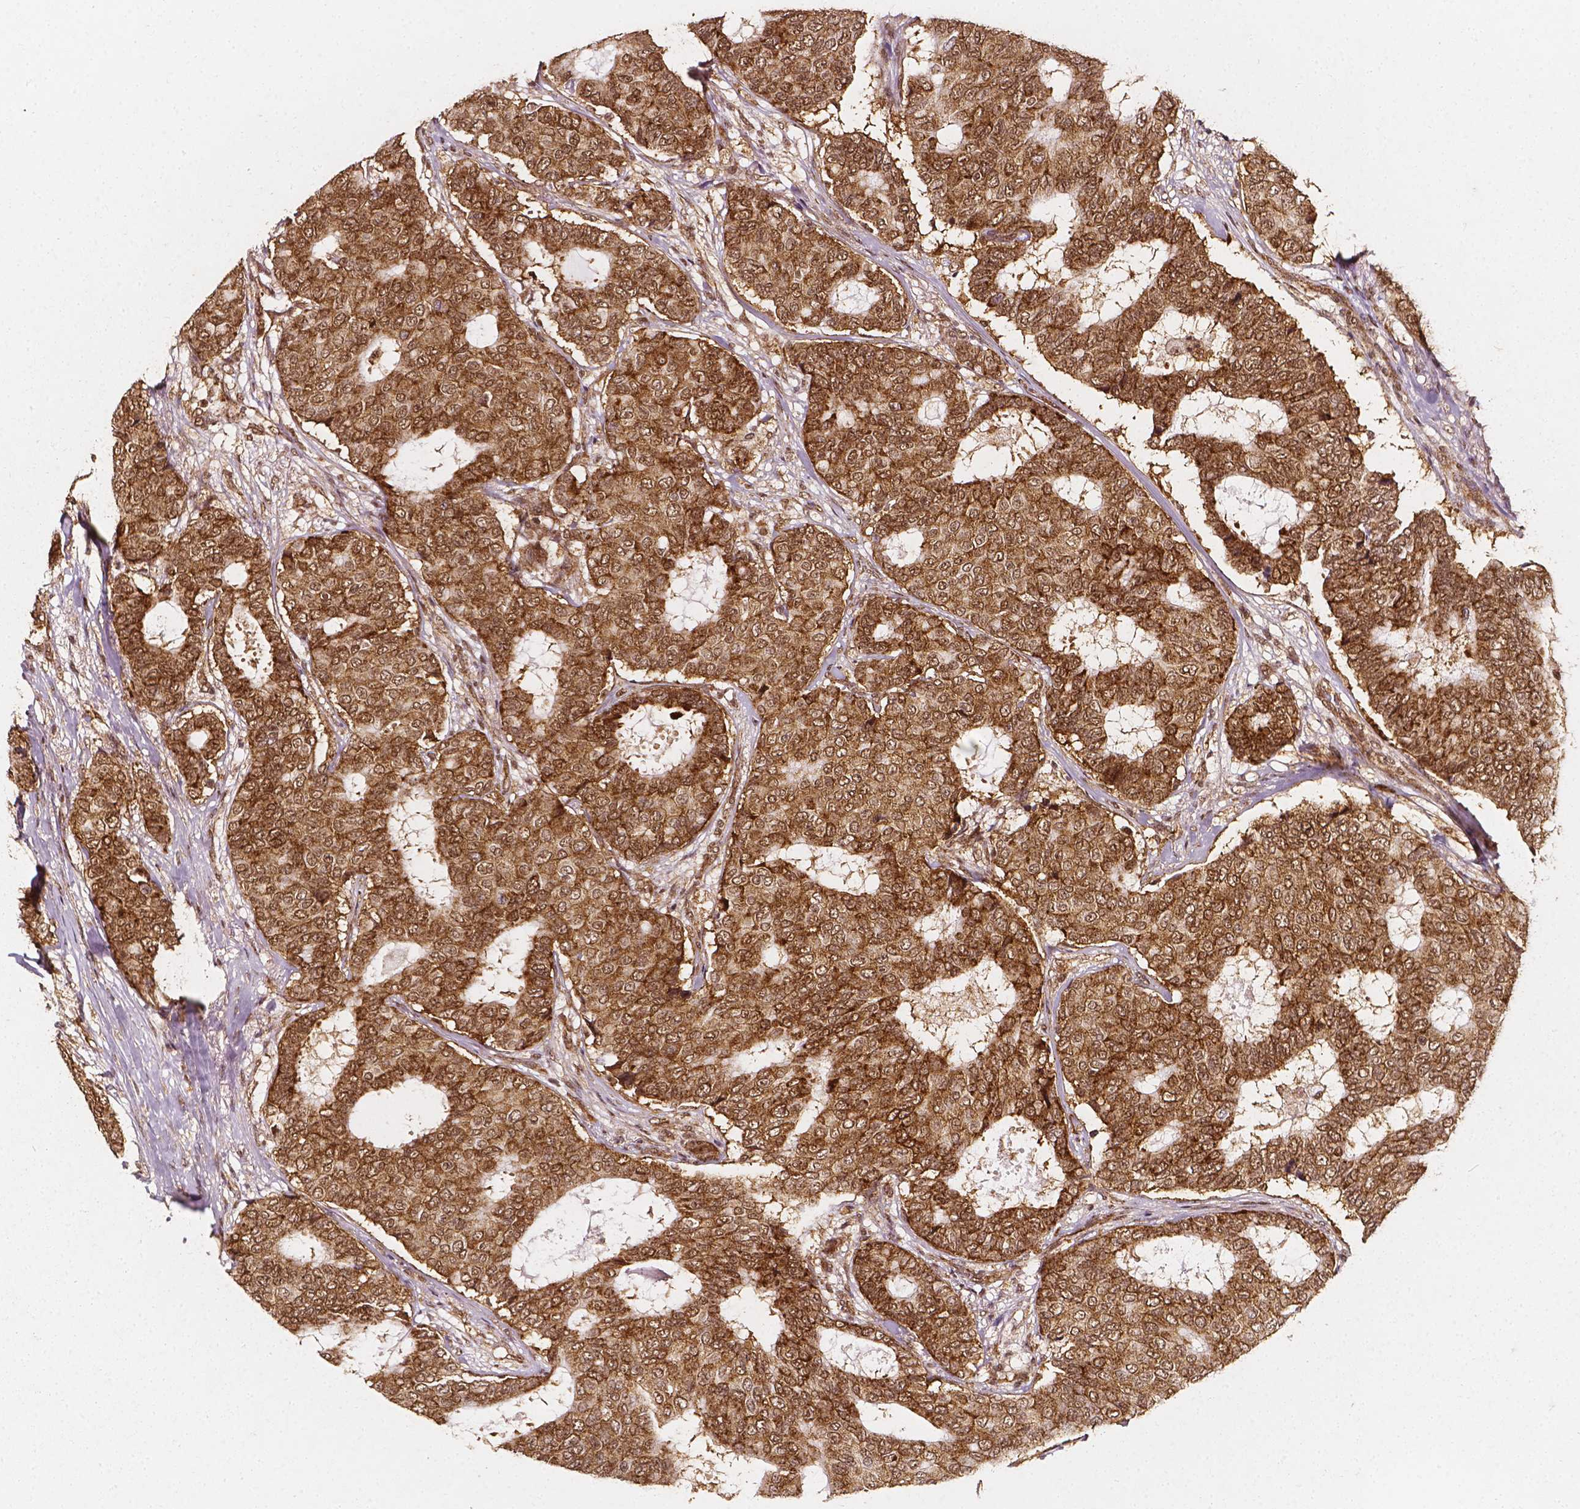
{"staining": {"intensity": "moderate", "quantity": ">75%", "location": "cytoplasmic/membranous,nuclear"}, "tissue": "breast cancer", "cell_type": "Tumor cells", "image_type": "cancer", "snomed": [{"axis": "morphology", "description": "Duct carcinoma"}, {"axis": "topography", "description": "Breast"}], "caption": "A photomicrograph of breast cancer stained for a protein displays moderate cytoplasmic/membranous and nuclear brown staining in tumor cells.", "gene": "SMN1", "patient": {"sex": "female", "age": 75}}